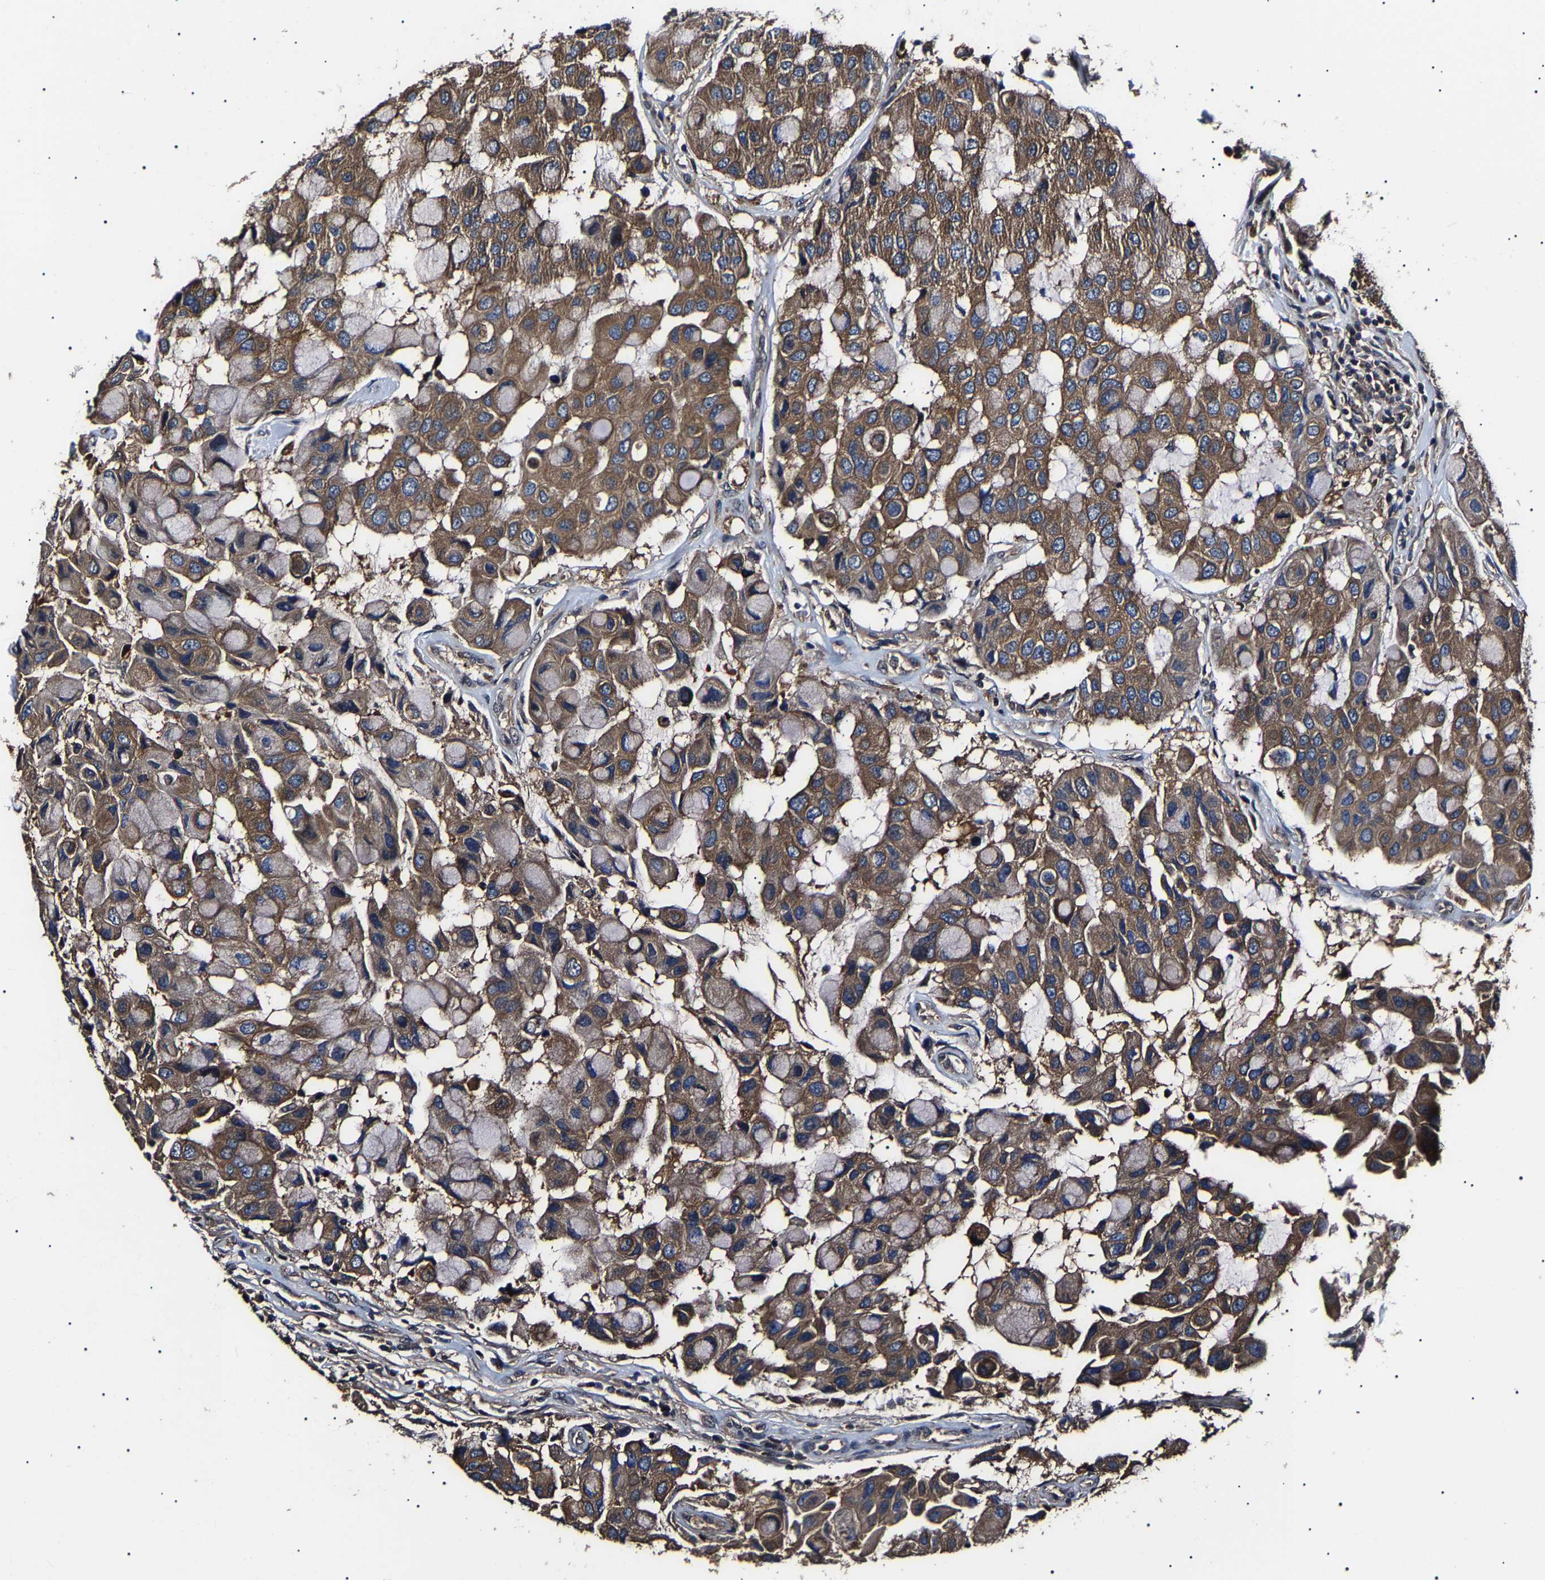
{"staining": {"intensity": "moderate", "quantity": ">75%", "location": "cytoplasmic/membranous"}, "tissue": "breast cancer", "cell_type": "Tumor cells", "image_type": "cancer", "snomed": [{"axis": "morphology", "description": "Duct carcinoma"}, {"axis": "topography", "description": "Breast"}], "caption": "The micrograph displays staining of breast cancer, revealing moderate cytoplasmic/membranous protein positivity (brown color) within tumor cells. (DAB (3,3'-diaminobenzidine) IHC with brightfield microscopy, high magnification).", "gene": "CCT8", "patient": {"sex": "female", "age": 27}}